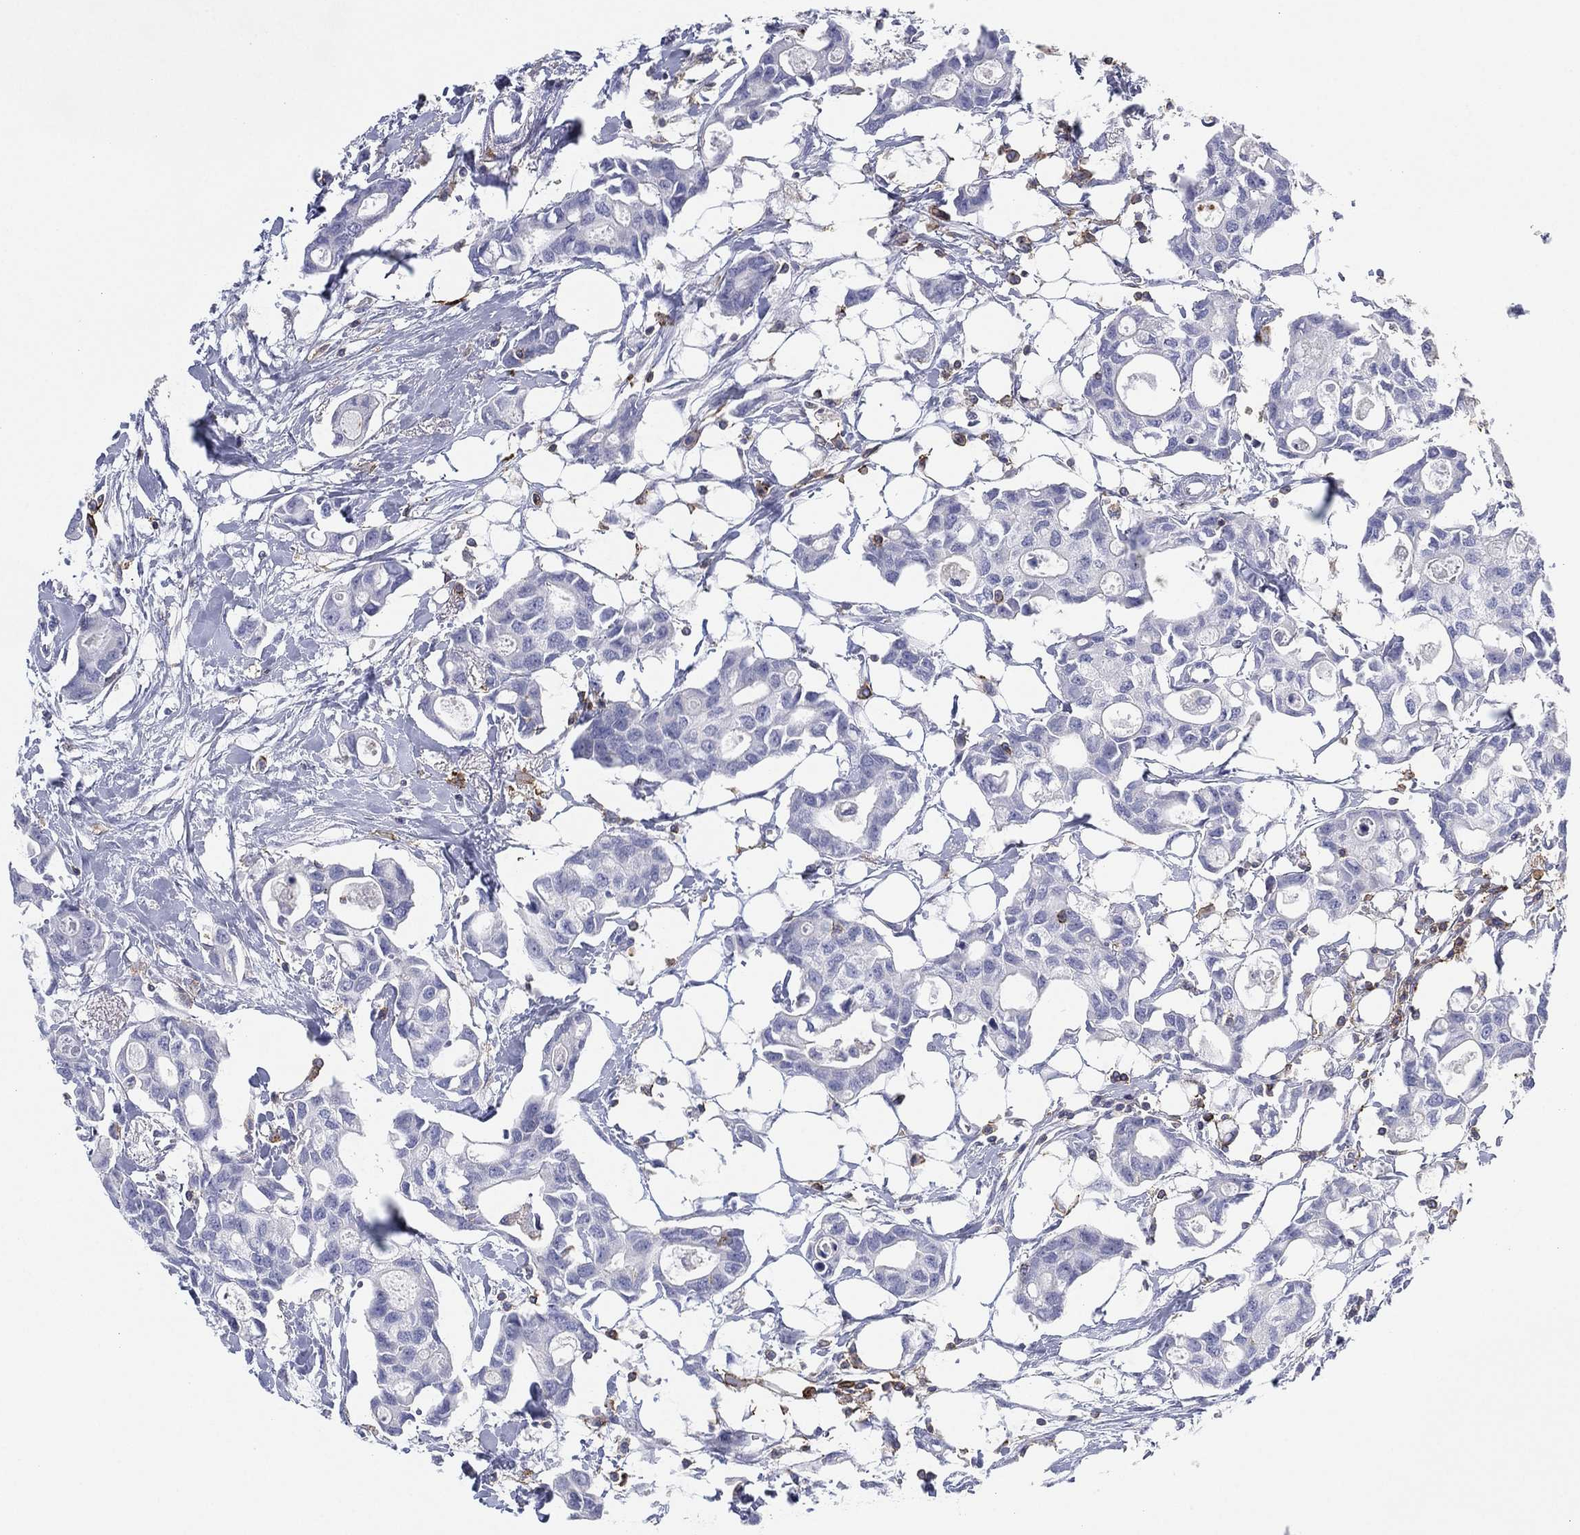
{"staining": {"intensity": "negative", "quantity": "none", "location": "none"}, "tissue": "breast cancer", "cell_type": "Tumor cells", "image_type": "cancer", "snomed": [{"axis": "morphology", "description": "Duct carcinoma"}, {"axis": "topography", "description": "Breast"}], "caption": "Immunohistochemistry micrograph of breast invasive ductal carcinoma stained for a protein (brown), which exhibits no positivity in tumor cells.", "gene": "SELPLG", "patient": {"sex": "female", "age": 83}}